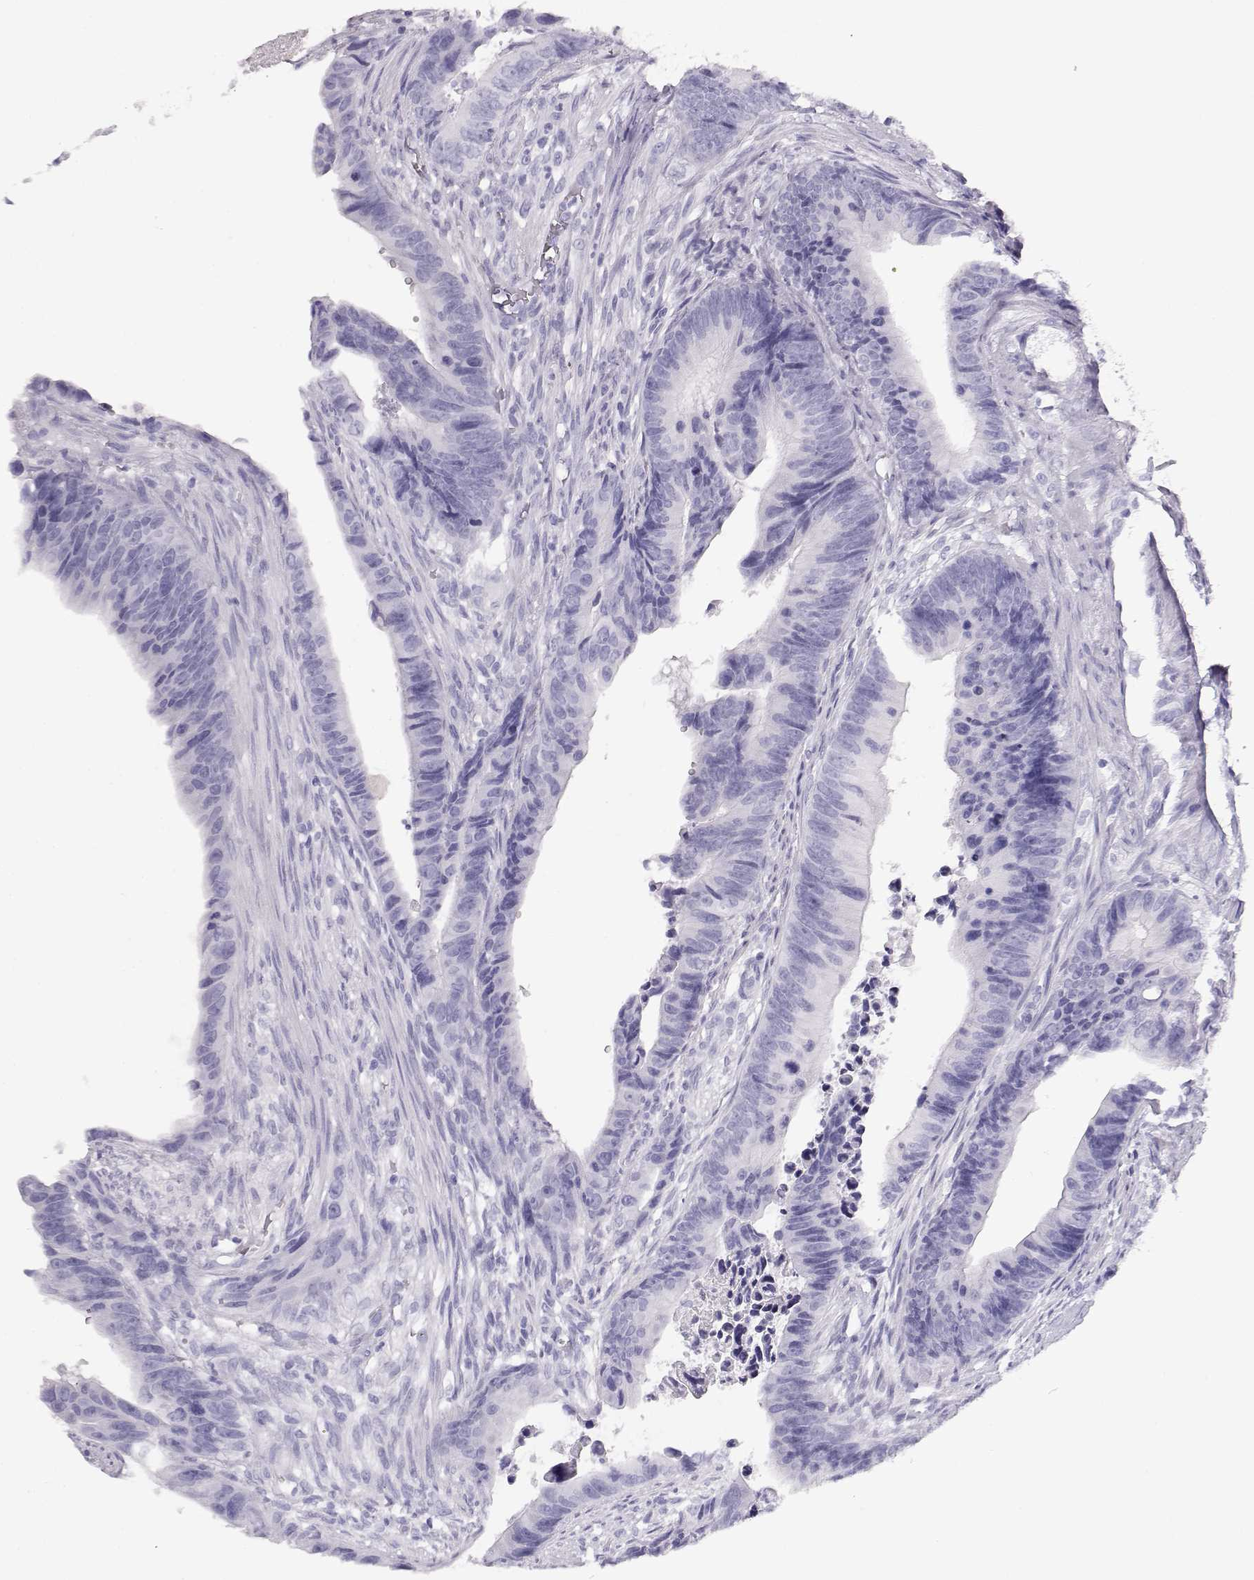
{"staining": {"intensity": "negative", "quantity": "none", "location": "none"}, "tissue": "colorectal cancer", "cell_type": "Tumor cells", "image_type": "cancer", "snomed": [{"axis": "morphology", "description": "Adenocarcinoma, NOS"}, {"axis": "topography", "description": "Colon"}], "caption": "IHC of colorectal adenocarcinoma reveals no expression in tumor cells.", "gene": "TKTL1", "patient": {"sex": "female", "age": 87}}